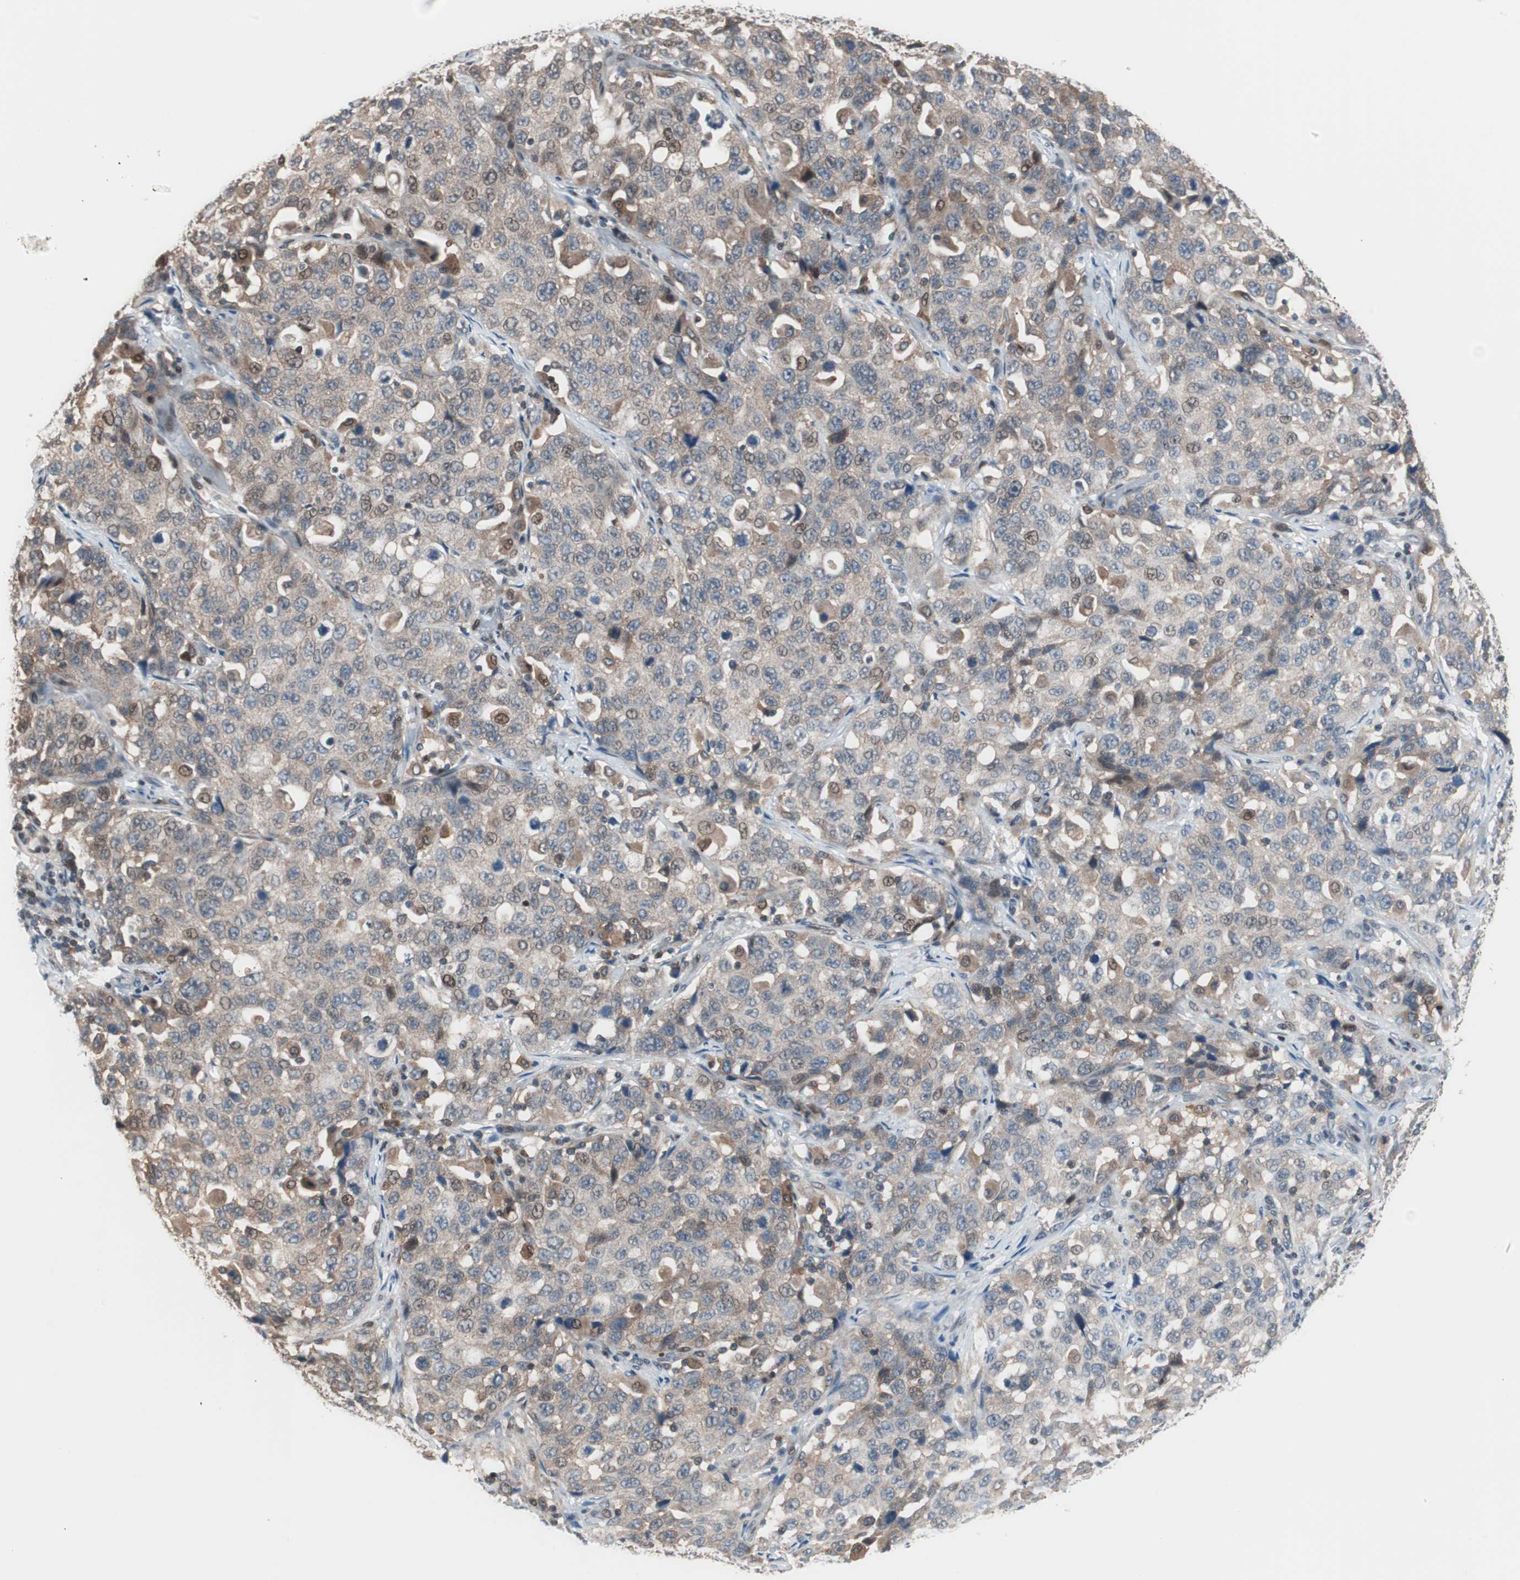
{"staining": {"intensity": "weak", "quantity": "<25%", "location": "cytoplasmic/membranous"}, "tissue": "stomach cancer", "cell_type": "Tumor cells", "image_type": "cancer", "snomed": [{"axis": "morphology", "description": "Normal tissue, NOS"}, {"axis": "morphology", "description": "Adenocarcinoma, NOS"}, {"axis": "topography", "description": "Stomach"}], "caption": "A high-resolution histopathology image shows IHC staining of stomach adenocarcinoma, which exhibits no significant positivity in tumor cells.", "gene": "POLH", "patient": {"sex": "male", "age": 48}}